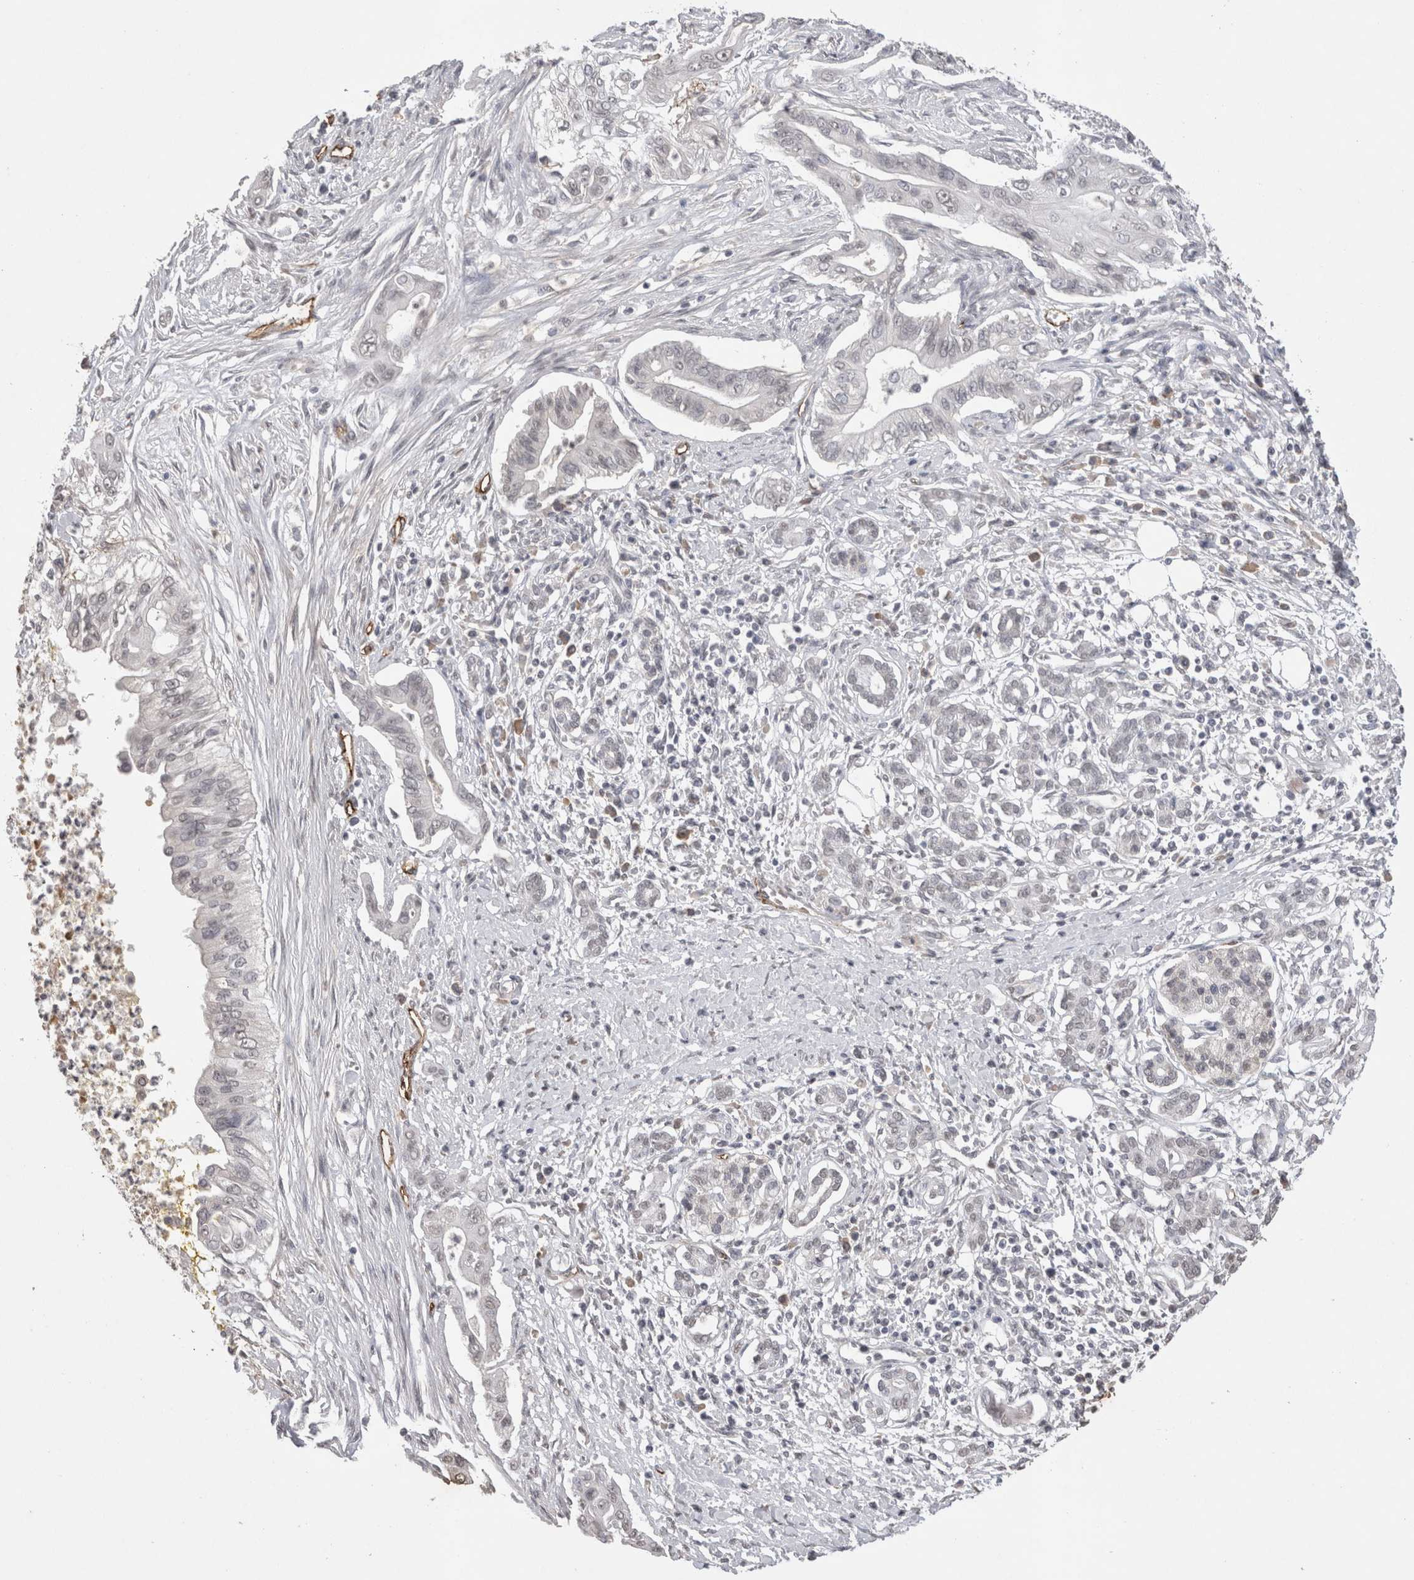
{"staining": {"intensity": "negative", "quantity": "none", "location": "none"}, "tissue": "pancreatic cancer", "cell_type": "Tumor cells", "image_type": "cancer", "snomed": [{"axis": "morphology", "description": "Adenocarcinoma, NOS"}, {"axis": "topography", "description": "Pancreas"}], "caption": "The IHC histopathology image has no significant positivity in tumor cells of adenocarcinoma (pancreatic) tissue. (DAB (3,3'-diaminobenzidine) IHC with hematoxylin counter stain).", "gene": "CDH13", "patient": {"sex": "male", "age": 58}}